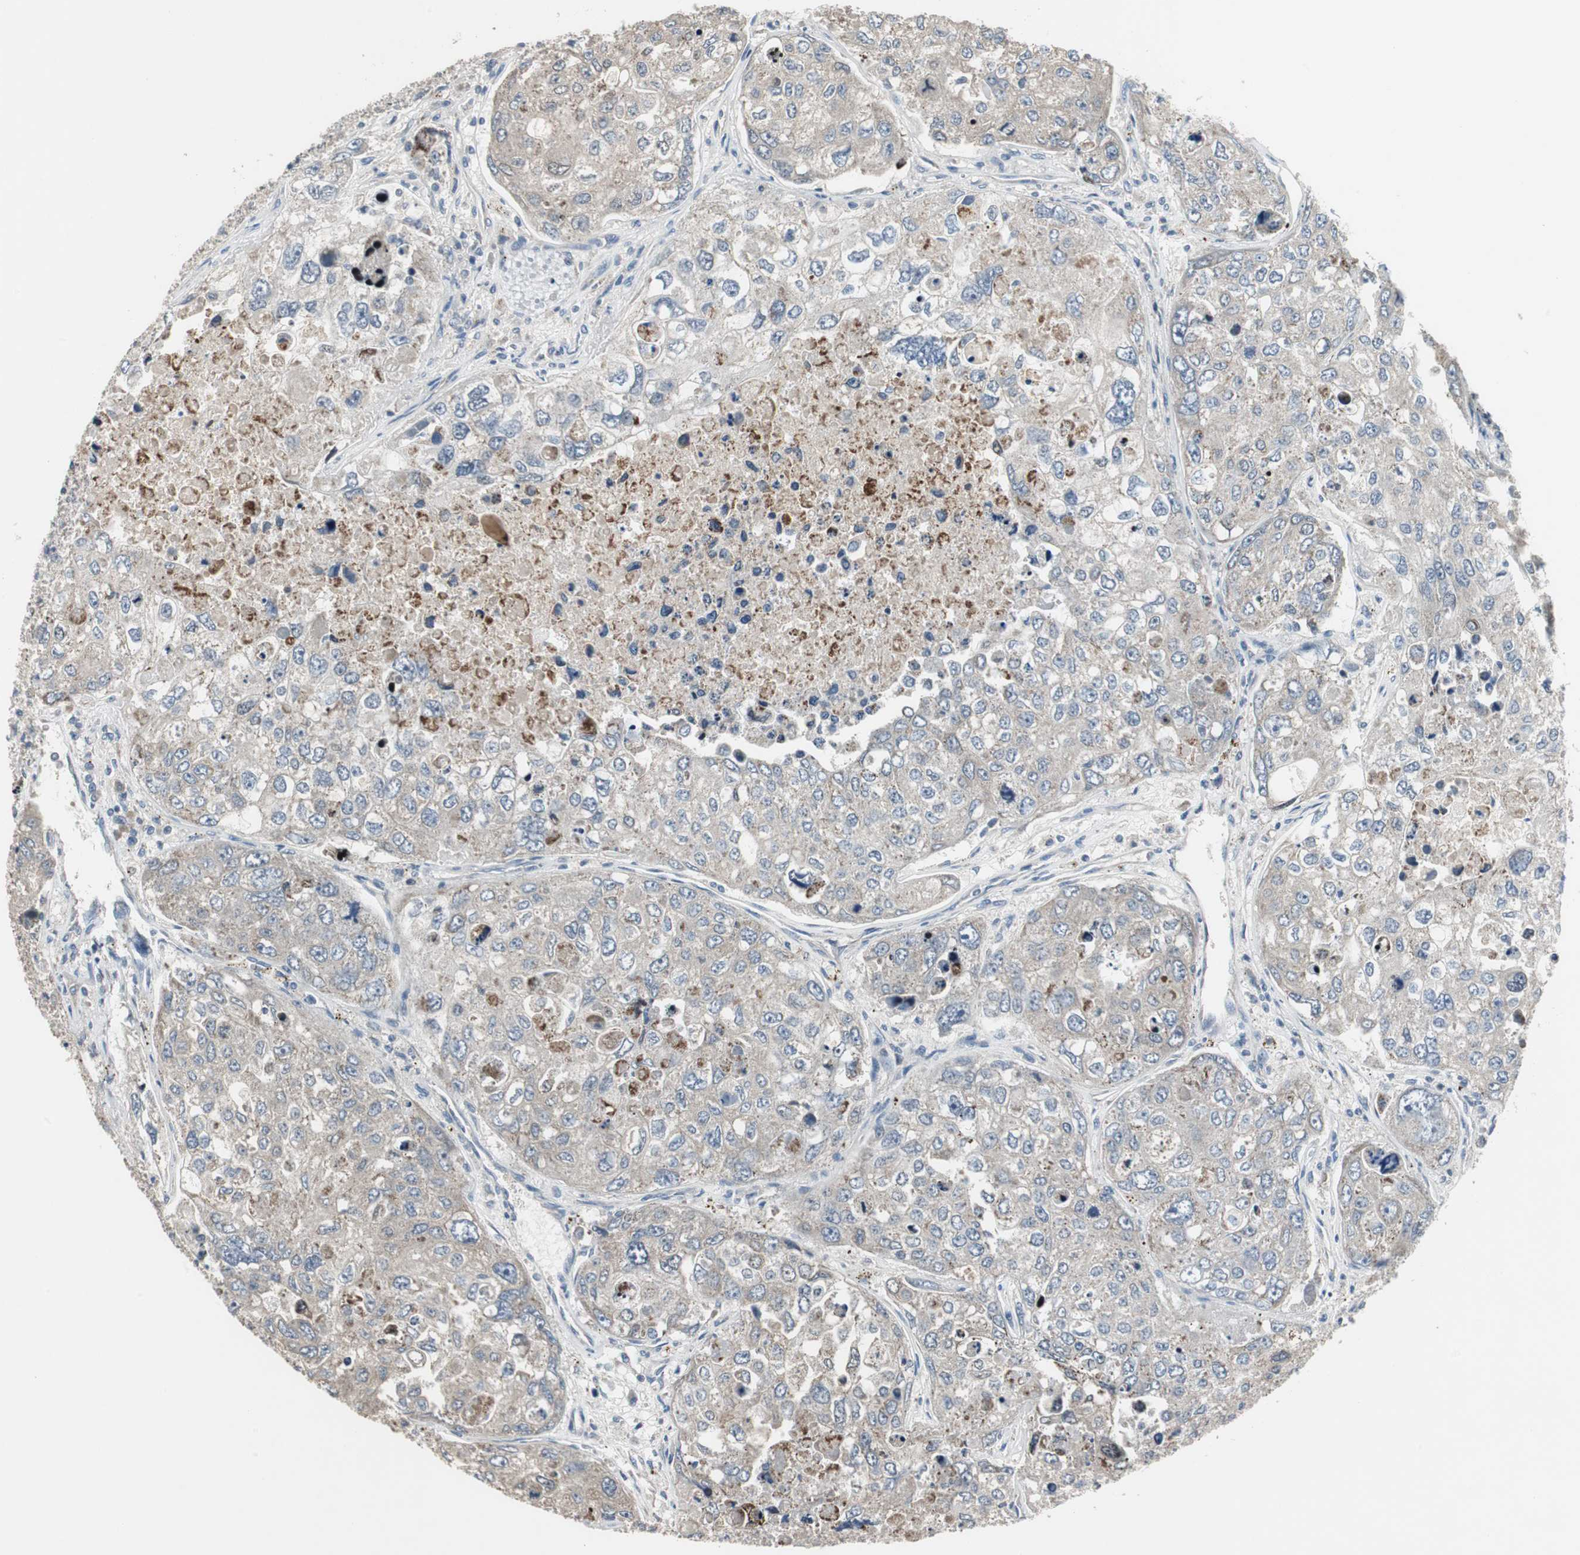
{"staining": {"intensity": "moderate", "quantity": "25%-75%", "location": "cytoplasmic/membranous"}, "tissue": "urothelial cancer", "cell_type": "Tumor cells", "image_type": "cancer", "snomed": [{"axis": "morphology", "description": "Urothelial carcinoma, High grade"}, {"axis": "topography", "description": "Lymph node"}, {"axis": "topography", "description": "Urinary bladder"}], "caption": "A medium amount of moderate cytoplasmic/membranous expression is identified in about 25%-75% of tumor cells in urothelial cancer tissue.", "gene": "MYT1", "patient": {"sex": "male", "age": 51}}